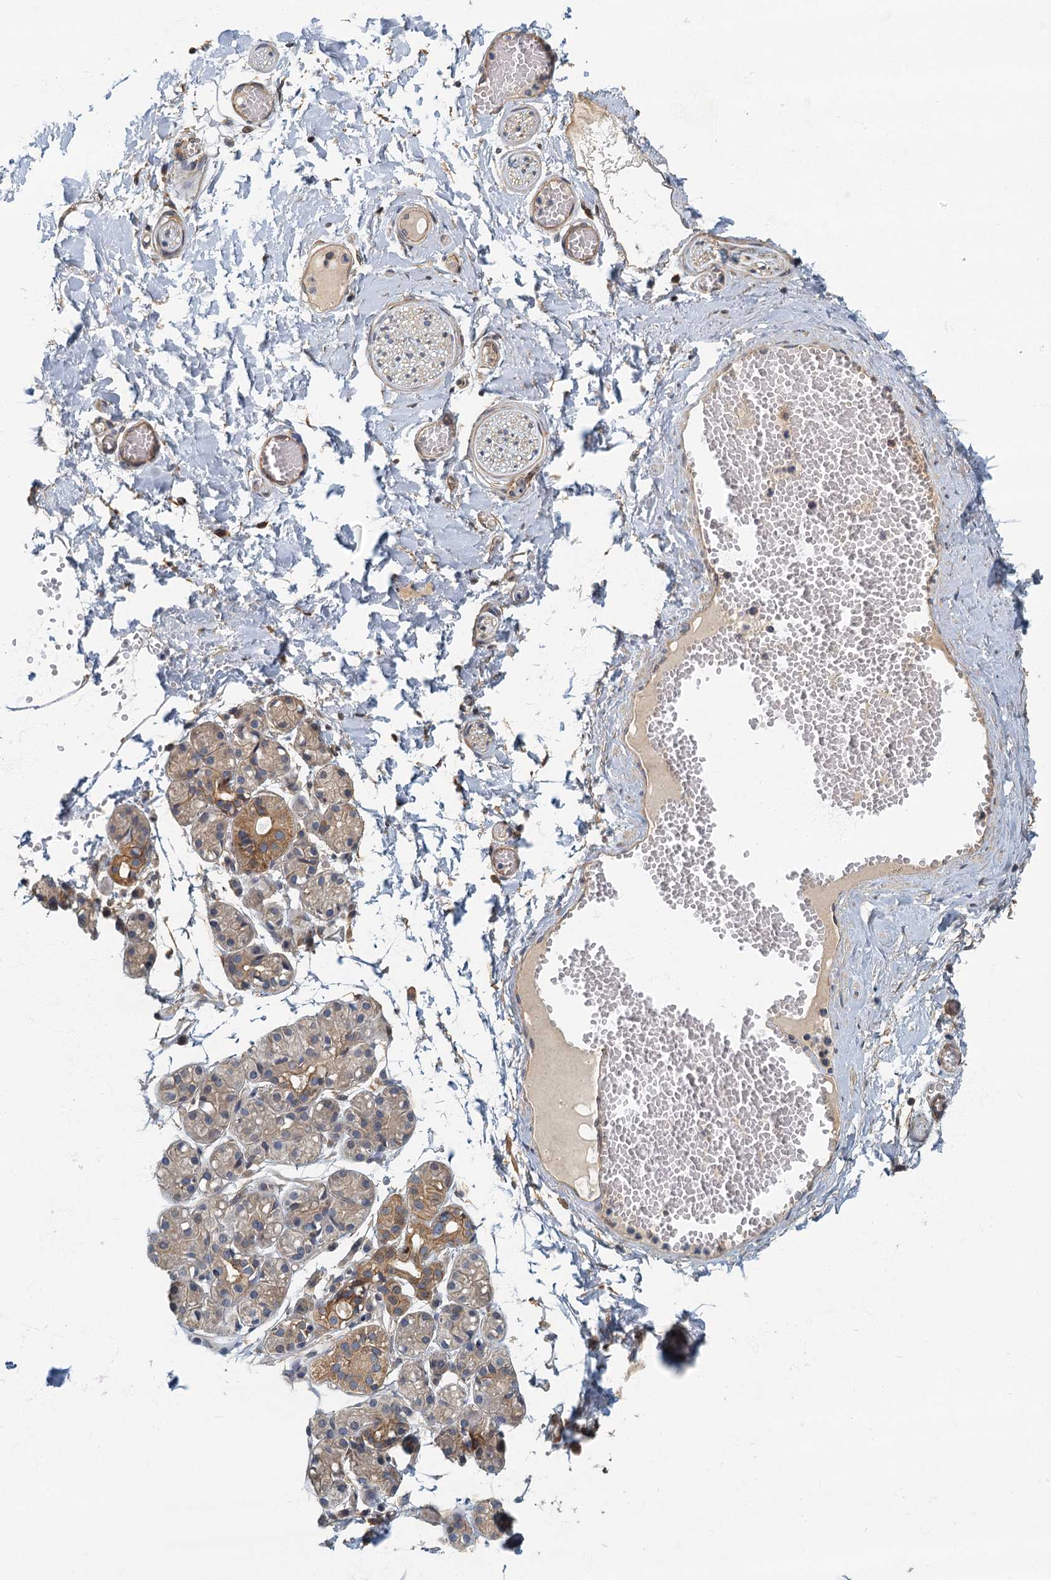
{"staining": {"intensity": "weak", "quantity": "25%-75%", "location": "cytoplasmic/membranous"}, "tissue": "salivary gland", "cell_type": "Glandular cells", "image_type": "normal", "snomed": [{"axis": "morphology", "description": "Normal tissue, NOS"}, {"axis": "topography", "description": "Salivary gland"}], "caption": "Immunohistochemical staining of unremarkable human salivary gland demonstrates low levels of weak cytoplasmic/membranous expression in about 25%-75% of glandular cells.", "gene": "CKAP2L", "patient": {"sex": "male", "age": 63}}